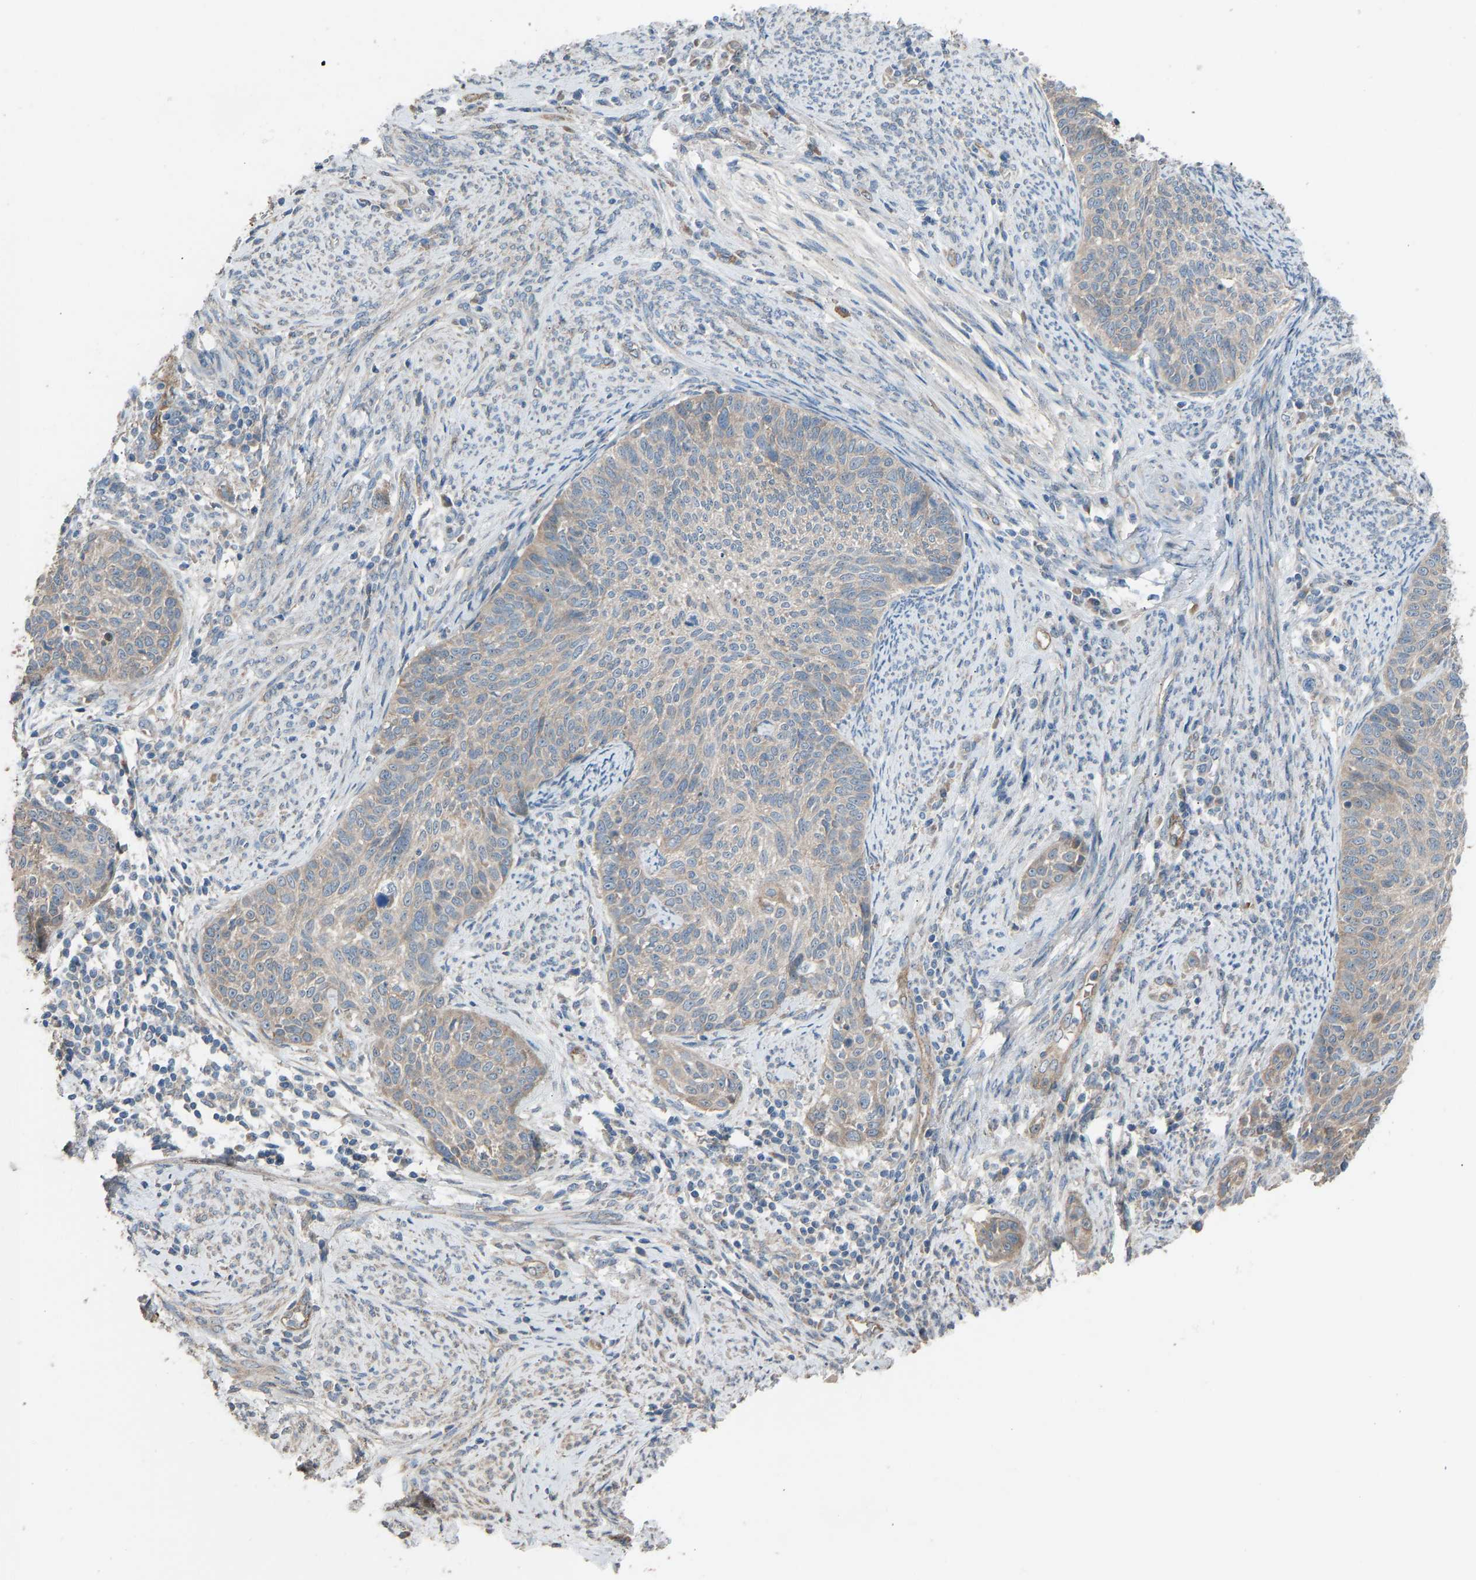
{"staining": {"intensity": "weak", "quantity": "25%-75%", "location": "cytoplasmic/membranous"}, "tissue": "cervical cancer", "cell_type": "Tumor cells", "image_type": "cancer", "snomed": [{"axis": "morphology", "description": "Squamous cell carcinoma, NOS"}, {"axis": "topography", "description": "Cervix"}], "caption": "Protein analysis of squamous cell carcinoma (cervical) tissue displays weak cytoplasmic/membranous expression in approximately 25%-75% of tumor cells.", "gene": "TGFBR3", "patient": {"sex": "female", "age": 70}}